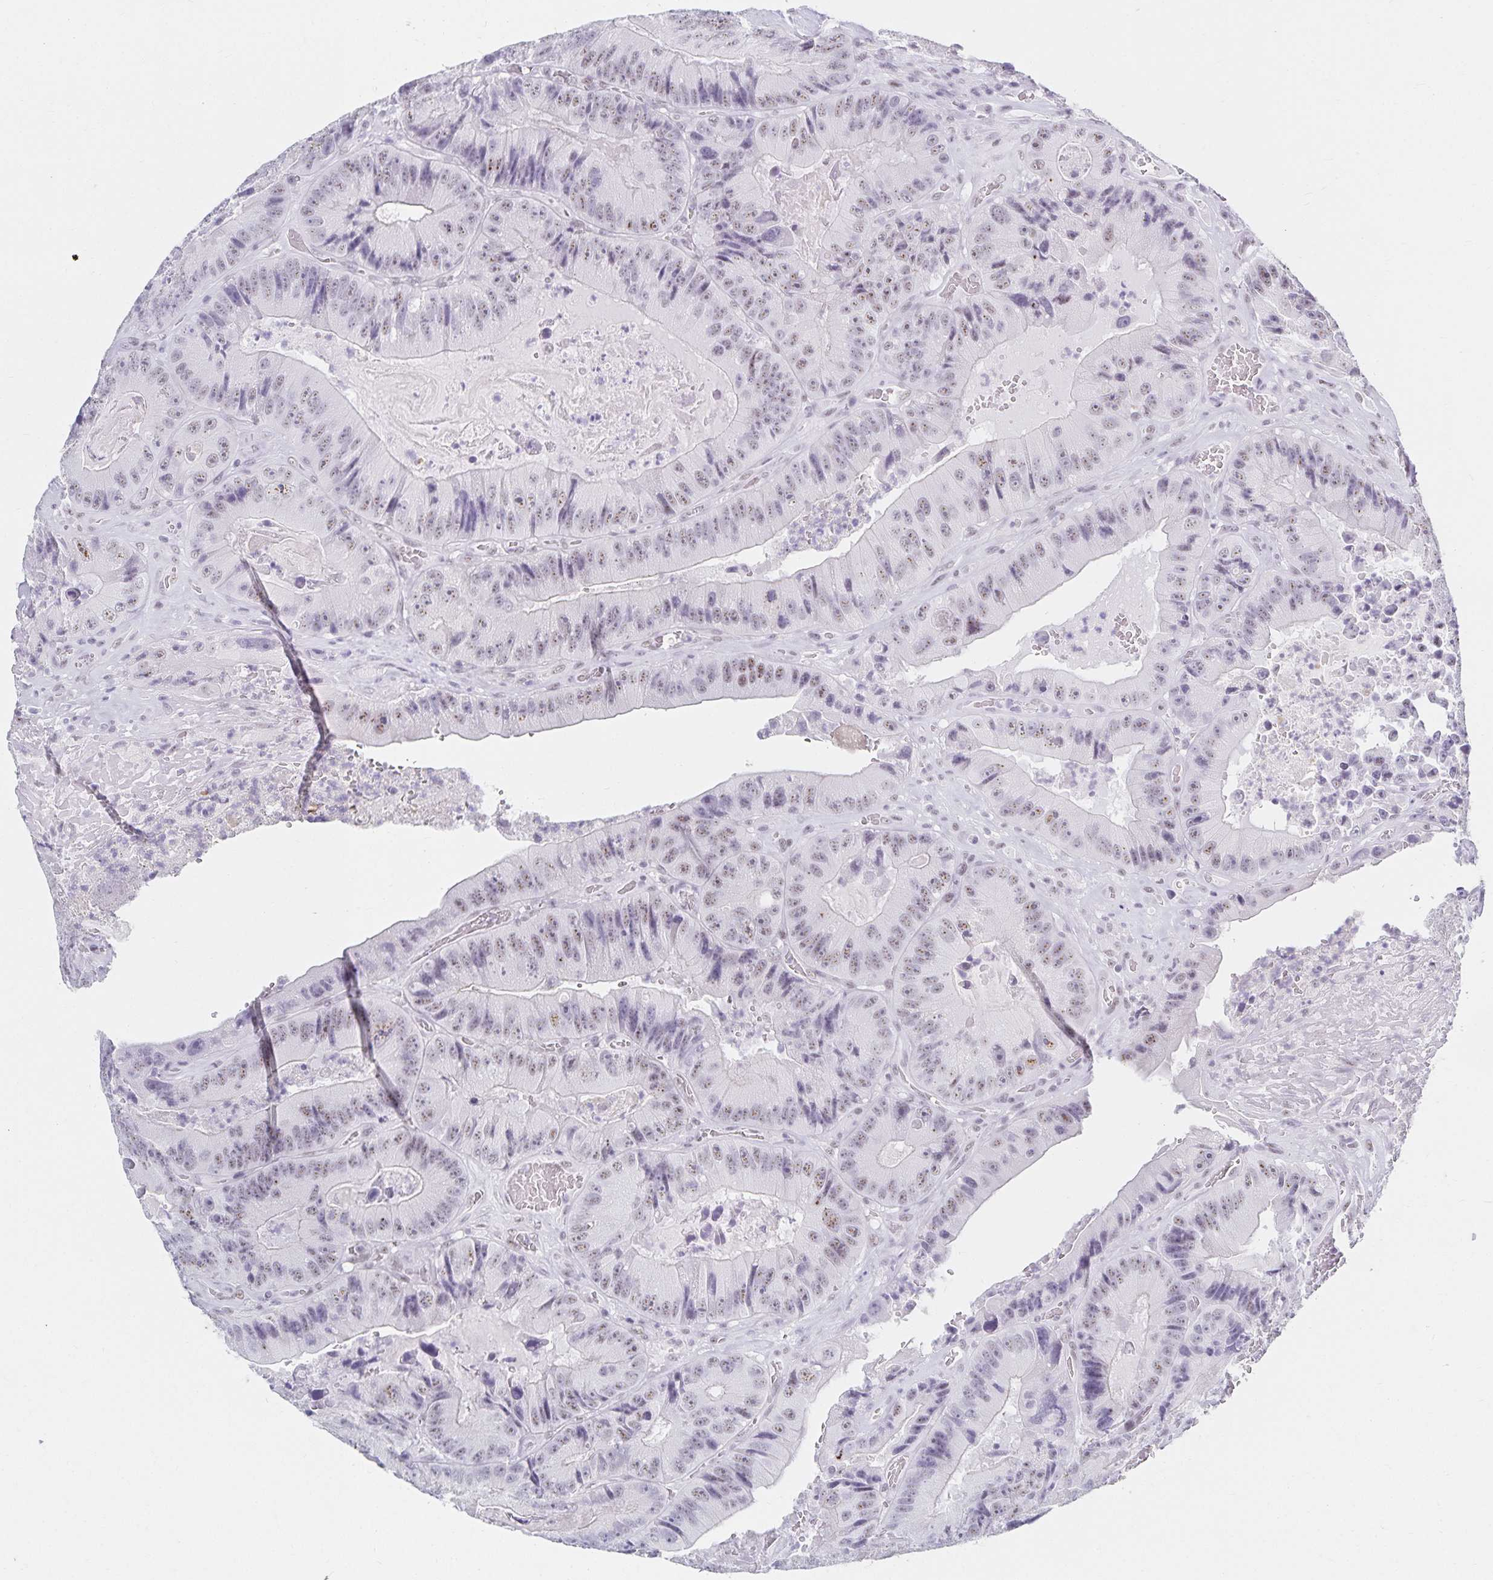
{"staining": {"intensity": "weak", "quantity": "<25%", "location": "nuclear"}, "tissue": "colorectal cancer", "cell_type": "Tumor cells", "image_type": "cancer", "snomed": [{"axis": "morphology", "description": "Adenocarcinoma, NOS"}, {"axis": "topography", "description": "Colon"}], "caption": "A micrograph of human colorectal cancer is negative for staining in tumor cells.", "gene": "C20orf85", "patient": {"sex": "female", "age": 86}}